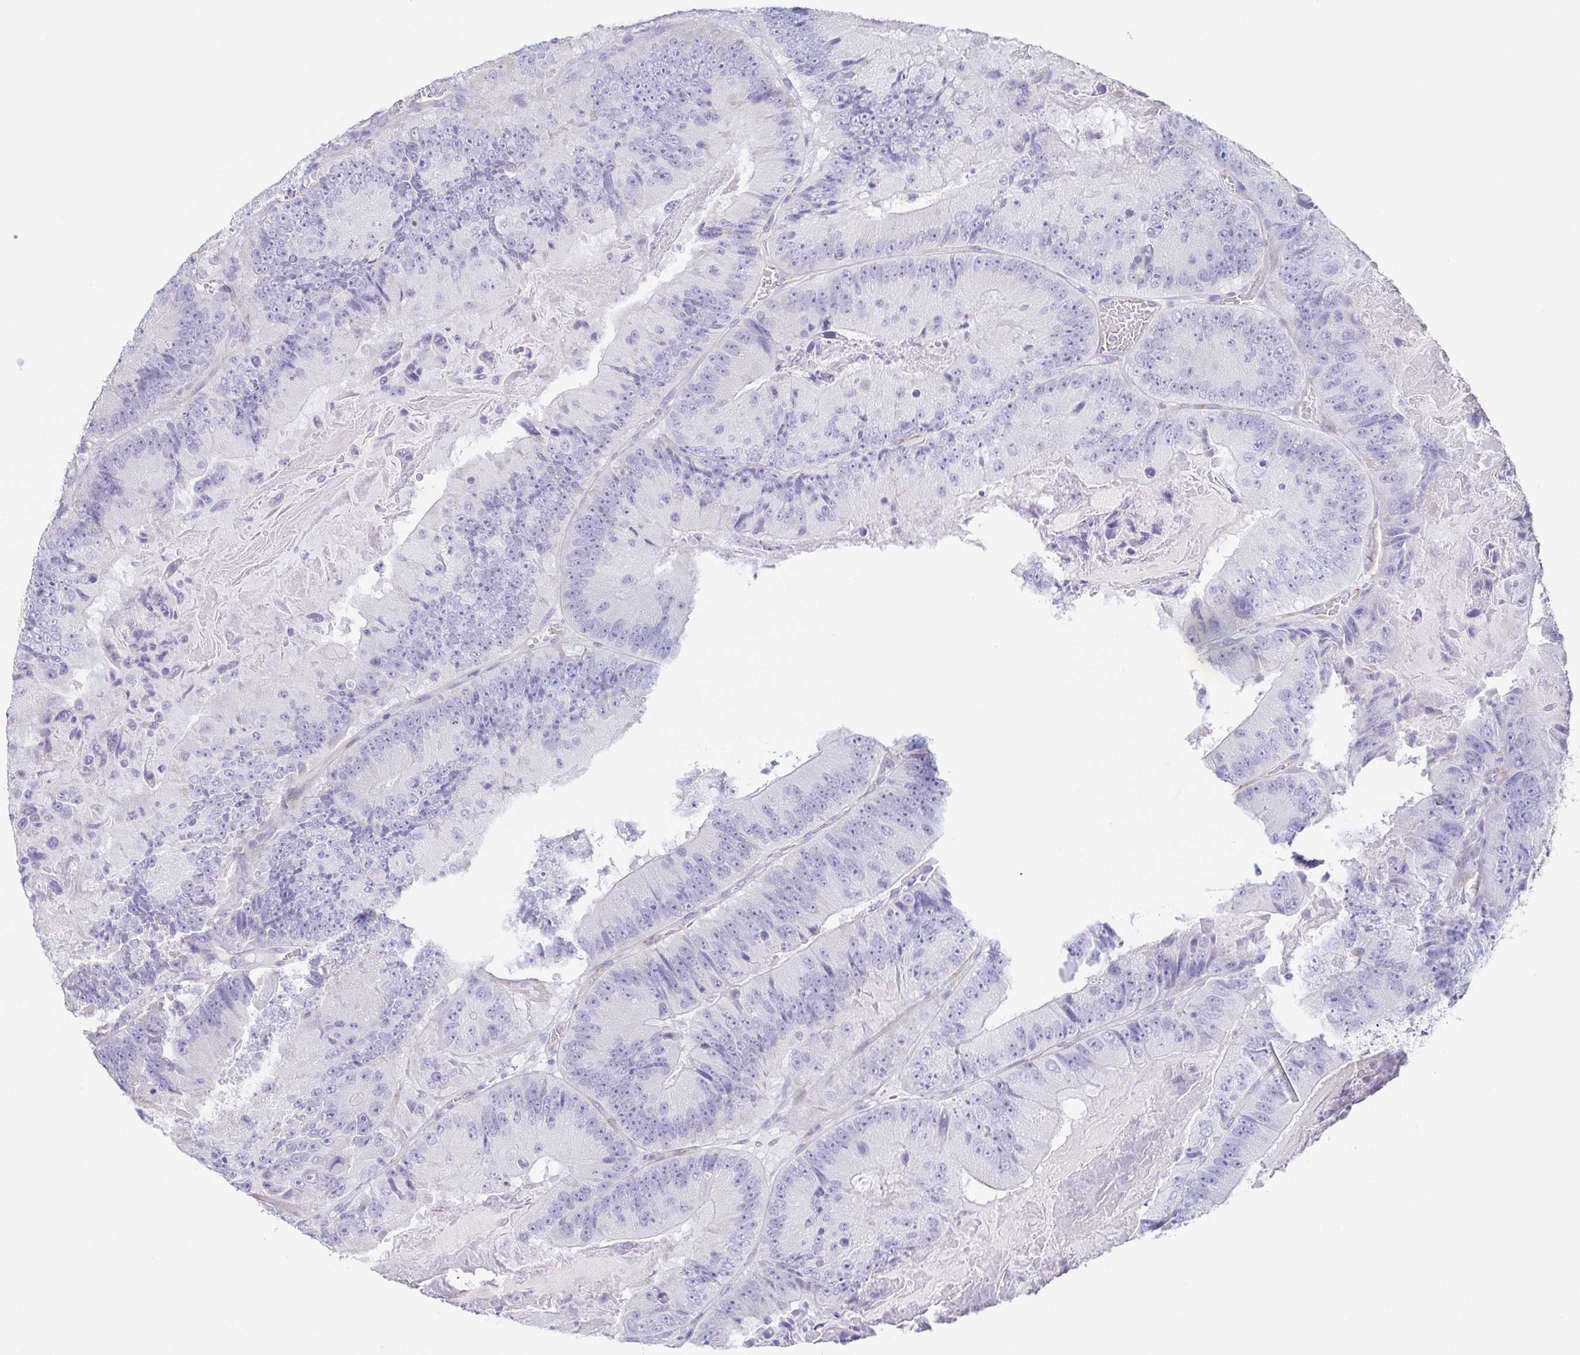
{"staining": {"intensity": "negative", "quantity": "none", "location": "none"}, "tissue": "colorectal cancer", "cell_type": "Tumor cells", "image_type": "cancer", "snomed": [{"axis": "morphology", "description": "Adenocarcinoma, NOS"}, {"axis": "topography", "description": "Colon"}], "caption": "Colorectal adenocarcinoma was stained to show a protein in brown. There is no significant expression in tumor cells. The staining is performed using DAB brown chromogen with nuclei counter-stained in using hematoxylin.", "gene": "PRR27", "patient": {"sex": "female", "age": 86}}